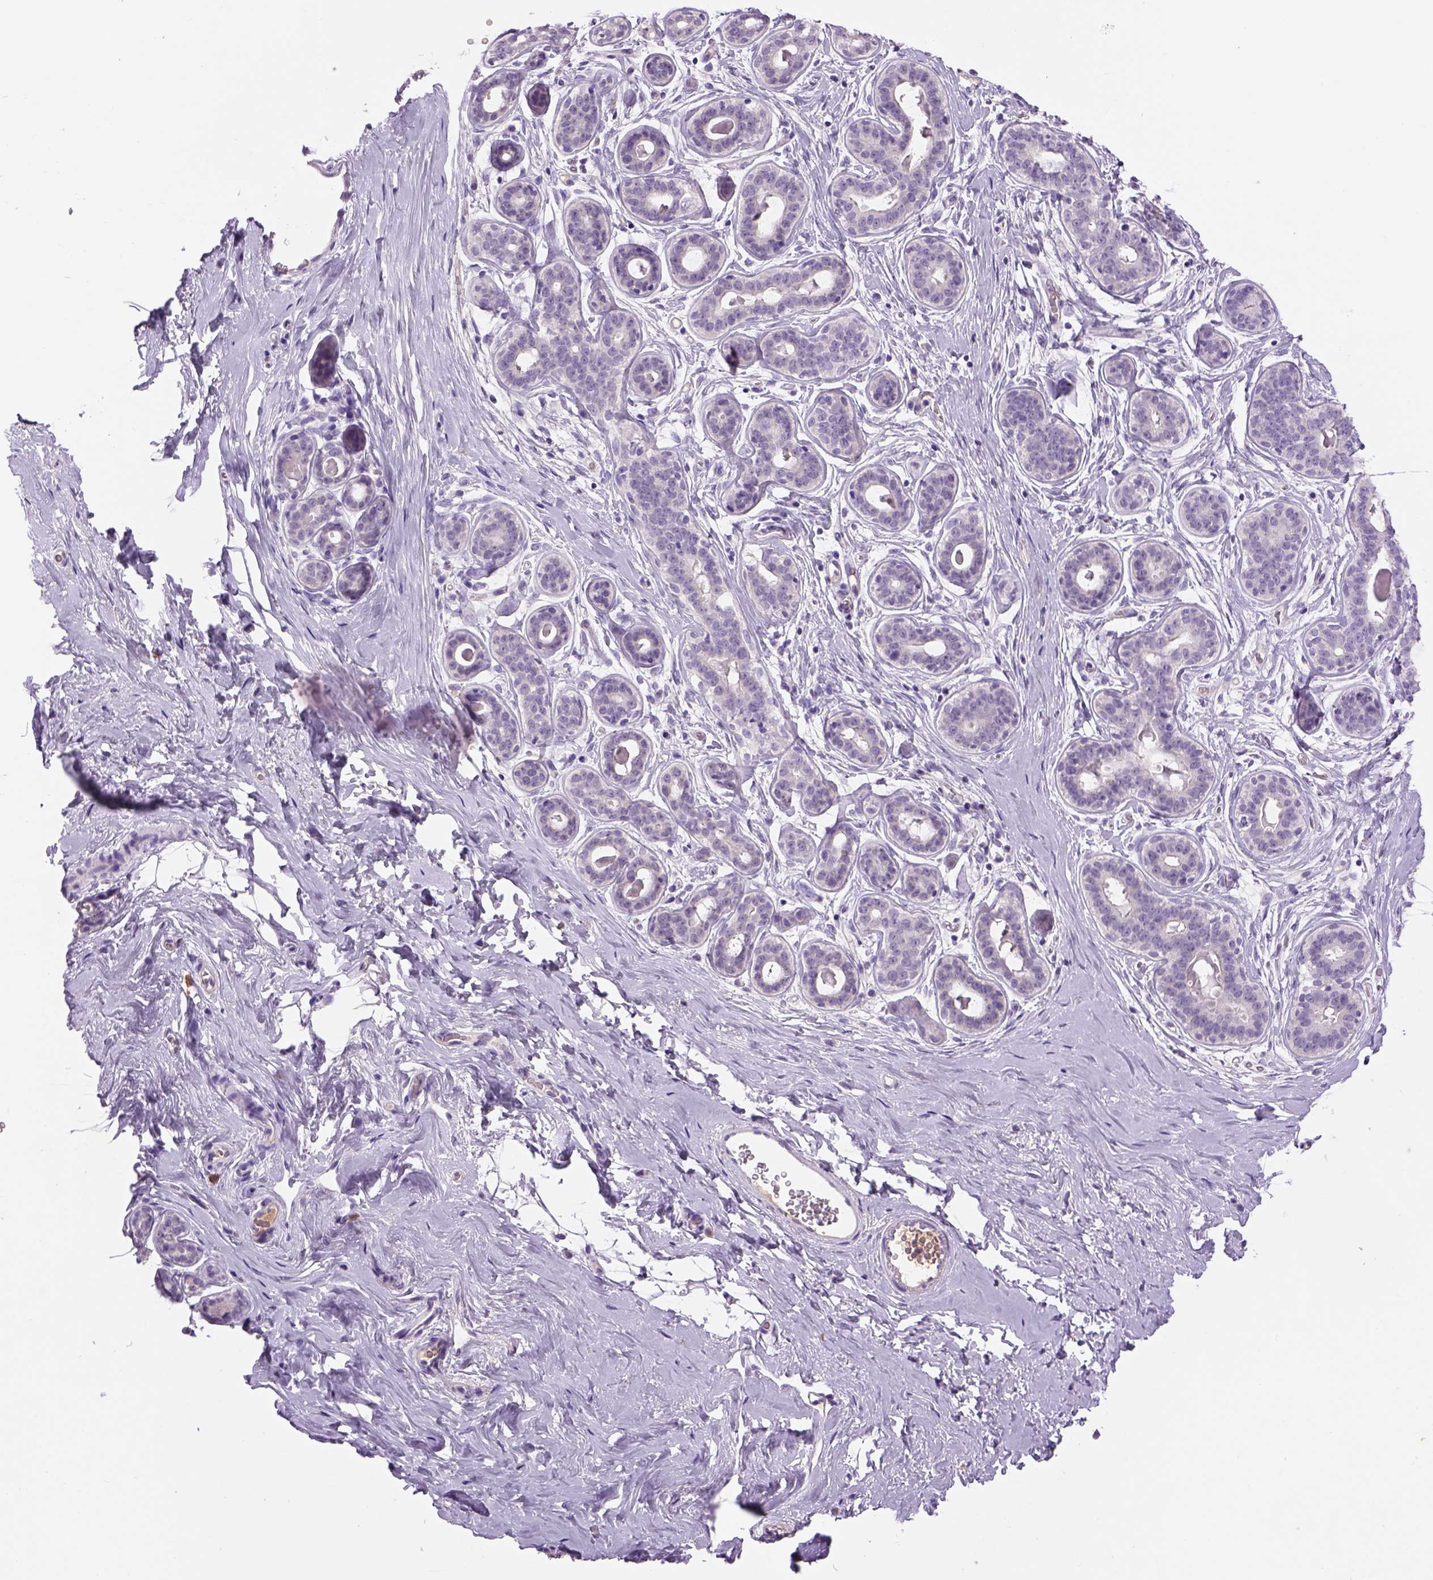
{"staining": {"intensity": "negative", "quantity": "none", "location": "none"}, "tissue": "breast", "cell_type": "Adipocytes", "image_type": "normal", "snomed": [{"axis": "morphology", "description": "Normal tissue, NOS"}, {"axis": "topography", "description": "Skin"}, {"axis": "topography", "description": "Breast"}], "caption": "This is an immunohistochemistry photomicrograph of benign human breast. There is no staining in adipocytes.", "gene": "DBH", "patient": {"sex": "female", "age": 43}}